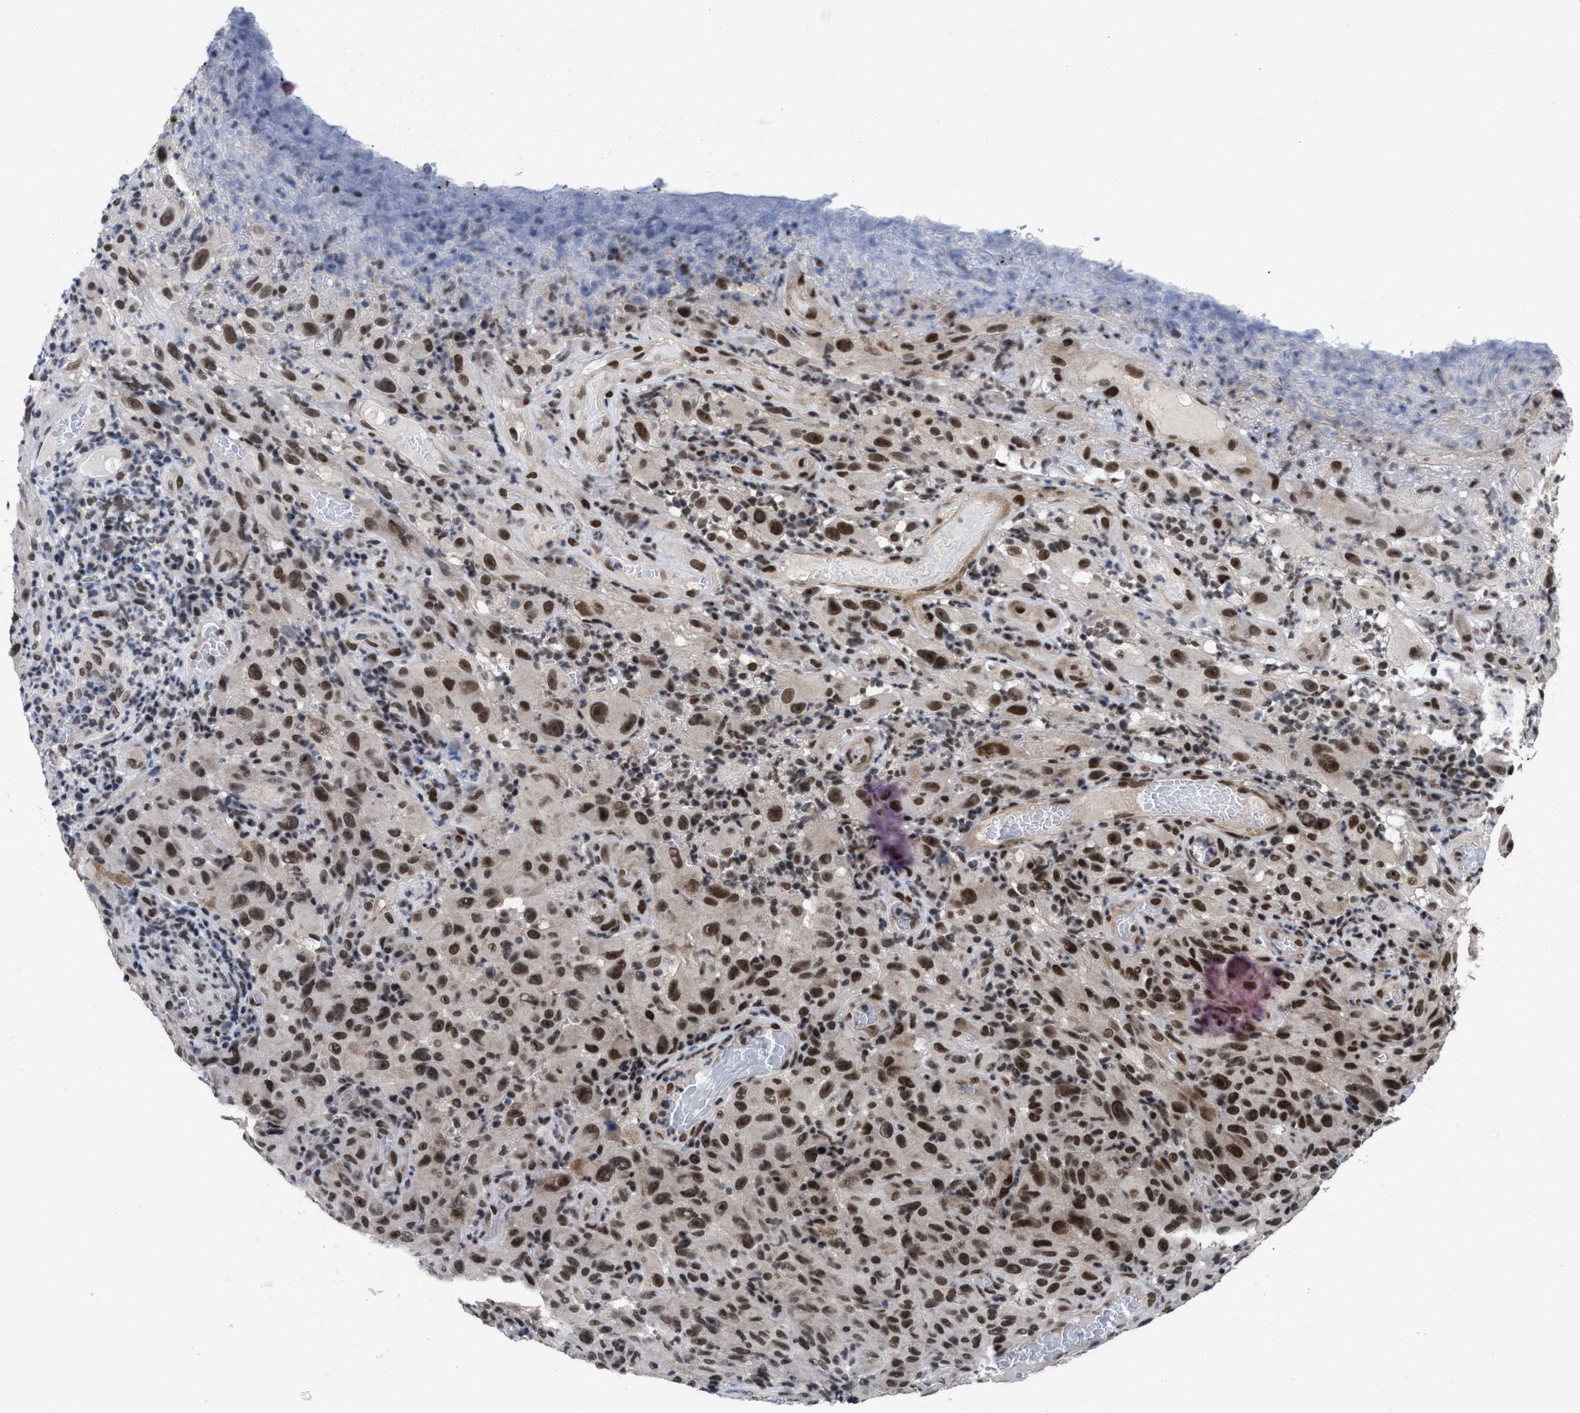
{"staining": {"intensity": "moderate", "quantity": ">75%", "location": "nuclear"}, "tissue": "melanoma", "cell_type": "Tumor cells", "image_type": "cancer", "snomed": [{"axis": "morphology", "description": "Malignant melanoma, NOS"}, {"axis": "topography", "description": "Skin"}], "caption": "IHC image of human malignant melanoma stained for a protein (brown), which demonstrates medium levels of moderate nuclear staining in about >75% of tumor cells.", "gene": "WIZ", "patient": {"sex": "female", "age": 82}}